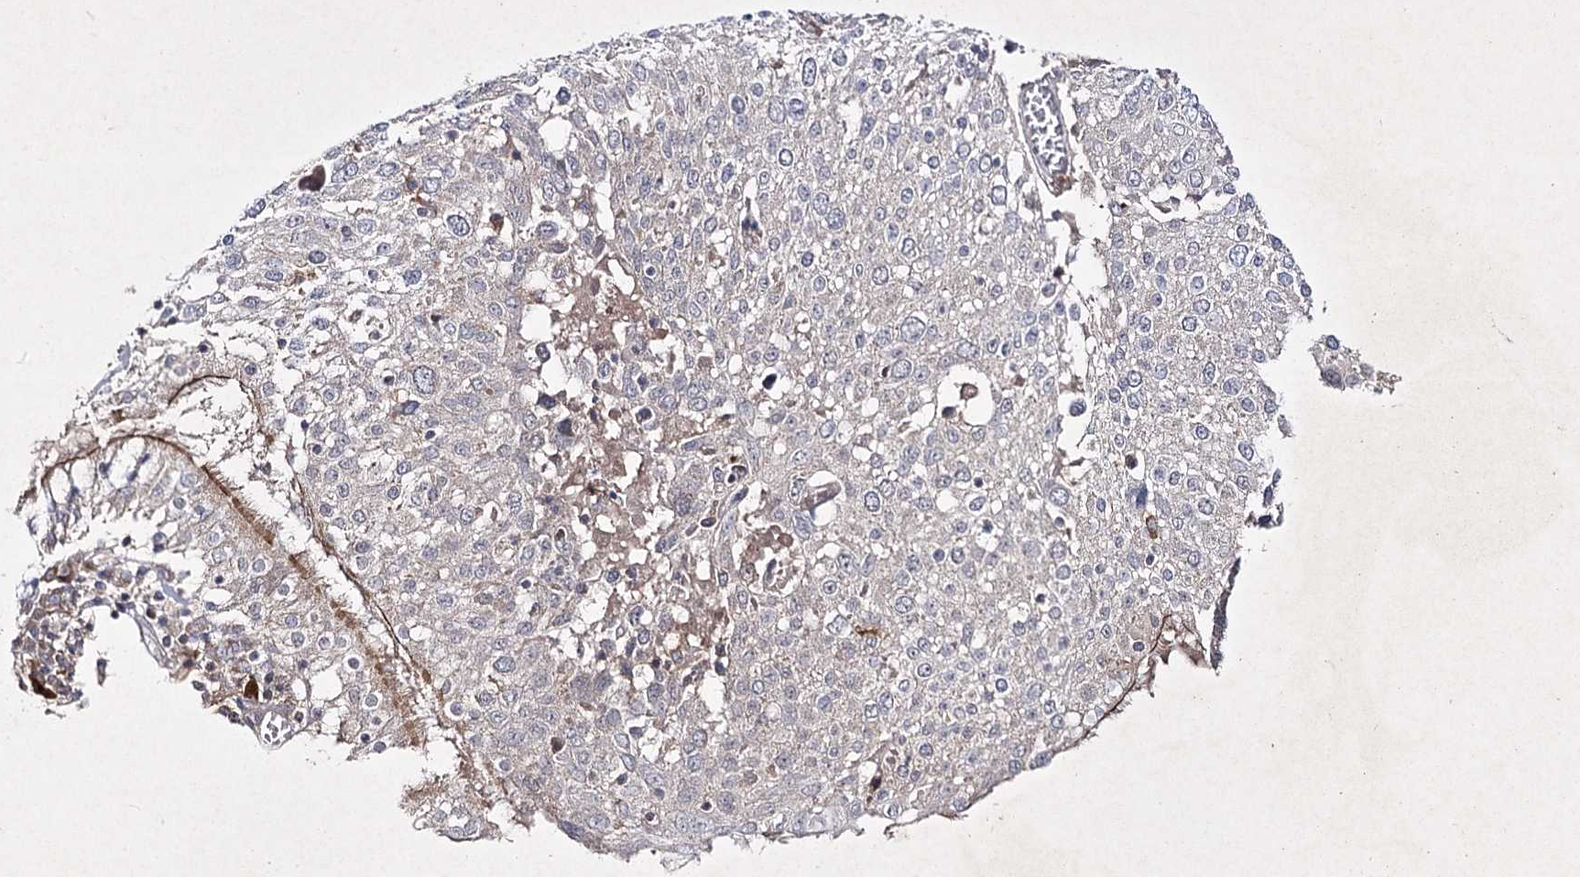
{"staining": {"intensity": "negative", "quantity": "none", "location": "none"}, "tissue": "lung cancer", "cell_type": "Tumor cells", "image_type": "cancer", "snomed": [{"axis": "morphology", "description": "Squamous cell carcinoma, NOS"}, {"axis": "topography", "description": "Lung"}], "caption": "Immunohistochemistry micrograph of neoplastic tissue: human lung squamous cell carcinoma stained with DAB reveals no significant protein staining in tumor cells. Brightfield microscopy of immunohistochemistry stained with DAB (brown) and hematoxylin (blue), captured at high magnification.", "gene": "CIB2", "patient": {"sex": "male", "age": 65}}